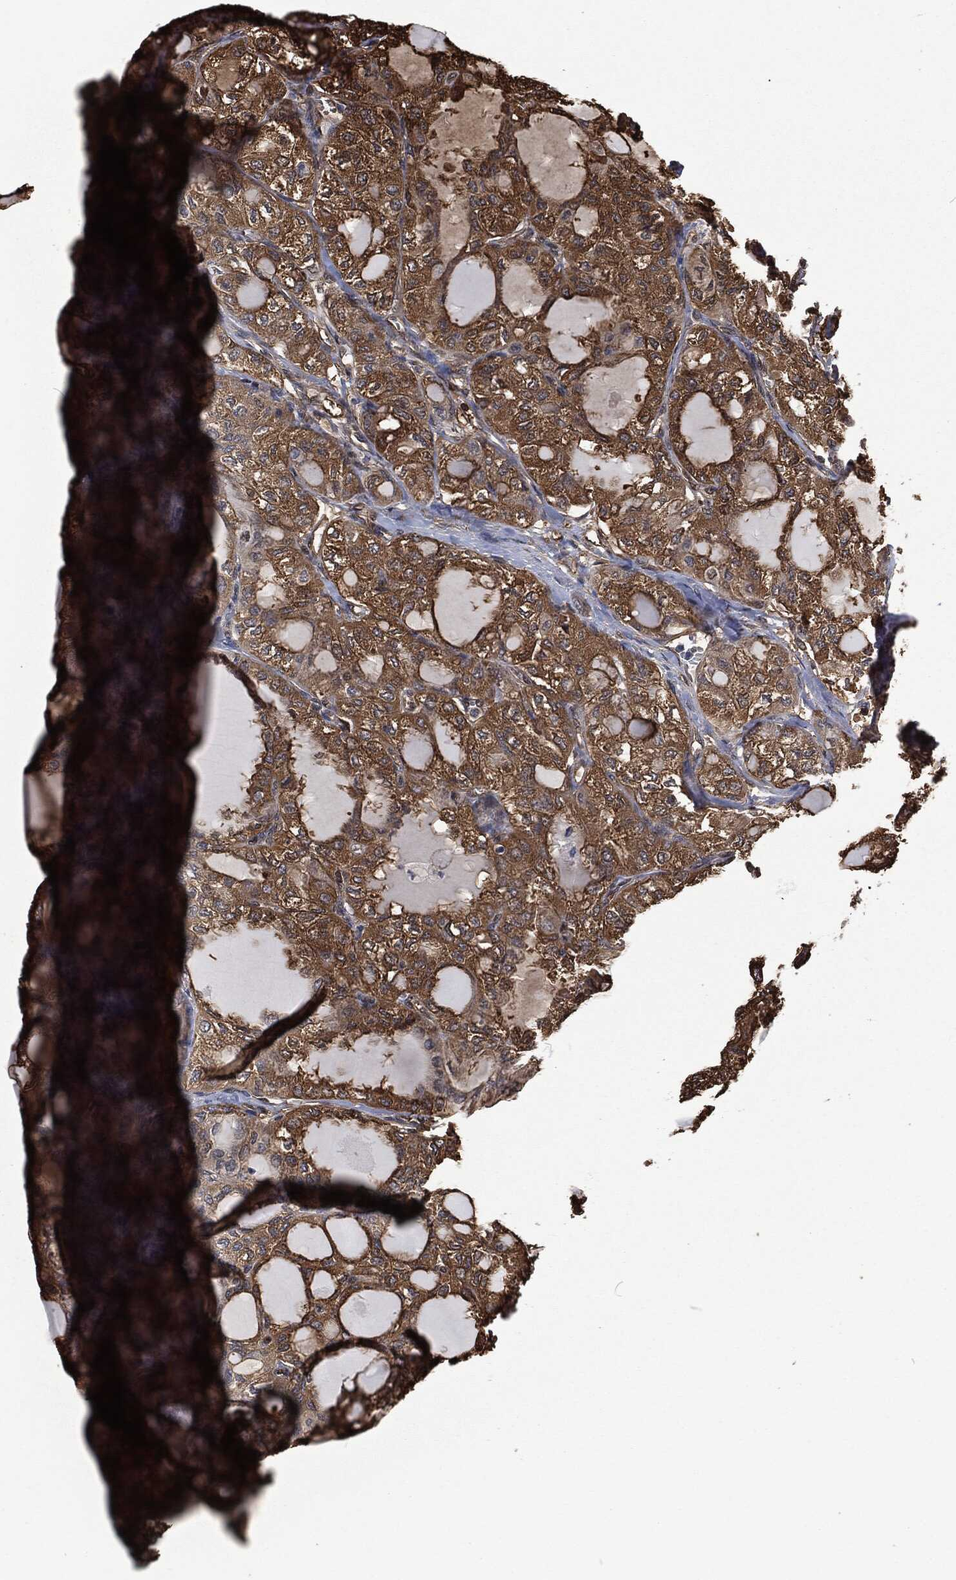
{"staining": {"intensity": "moderate", "quantity": ">75%", "location": "cytoplasmic/membranous"}, "tissue": "thyroid cancer", "cell_type": "Tumor cells", "image_type": "cancer", "snomed": [{"axis": "morphology", "description": "Follicular adenoma carcinoma, NOS"}, {"axis": "topography", "description": "Thyroid gland"}], "caption": "Brown immunohistochemical staining in human thyroid follicular adenoma carcinoma shows moderate cytoplasmic/membranous positivity in about >75% of tumor cells.", "gene": "PRDX4", "patient": {"sex": "male", "age": 75}}